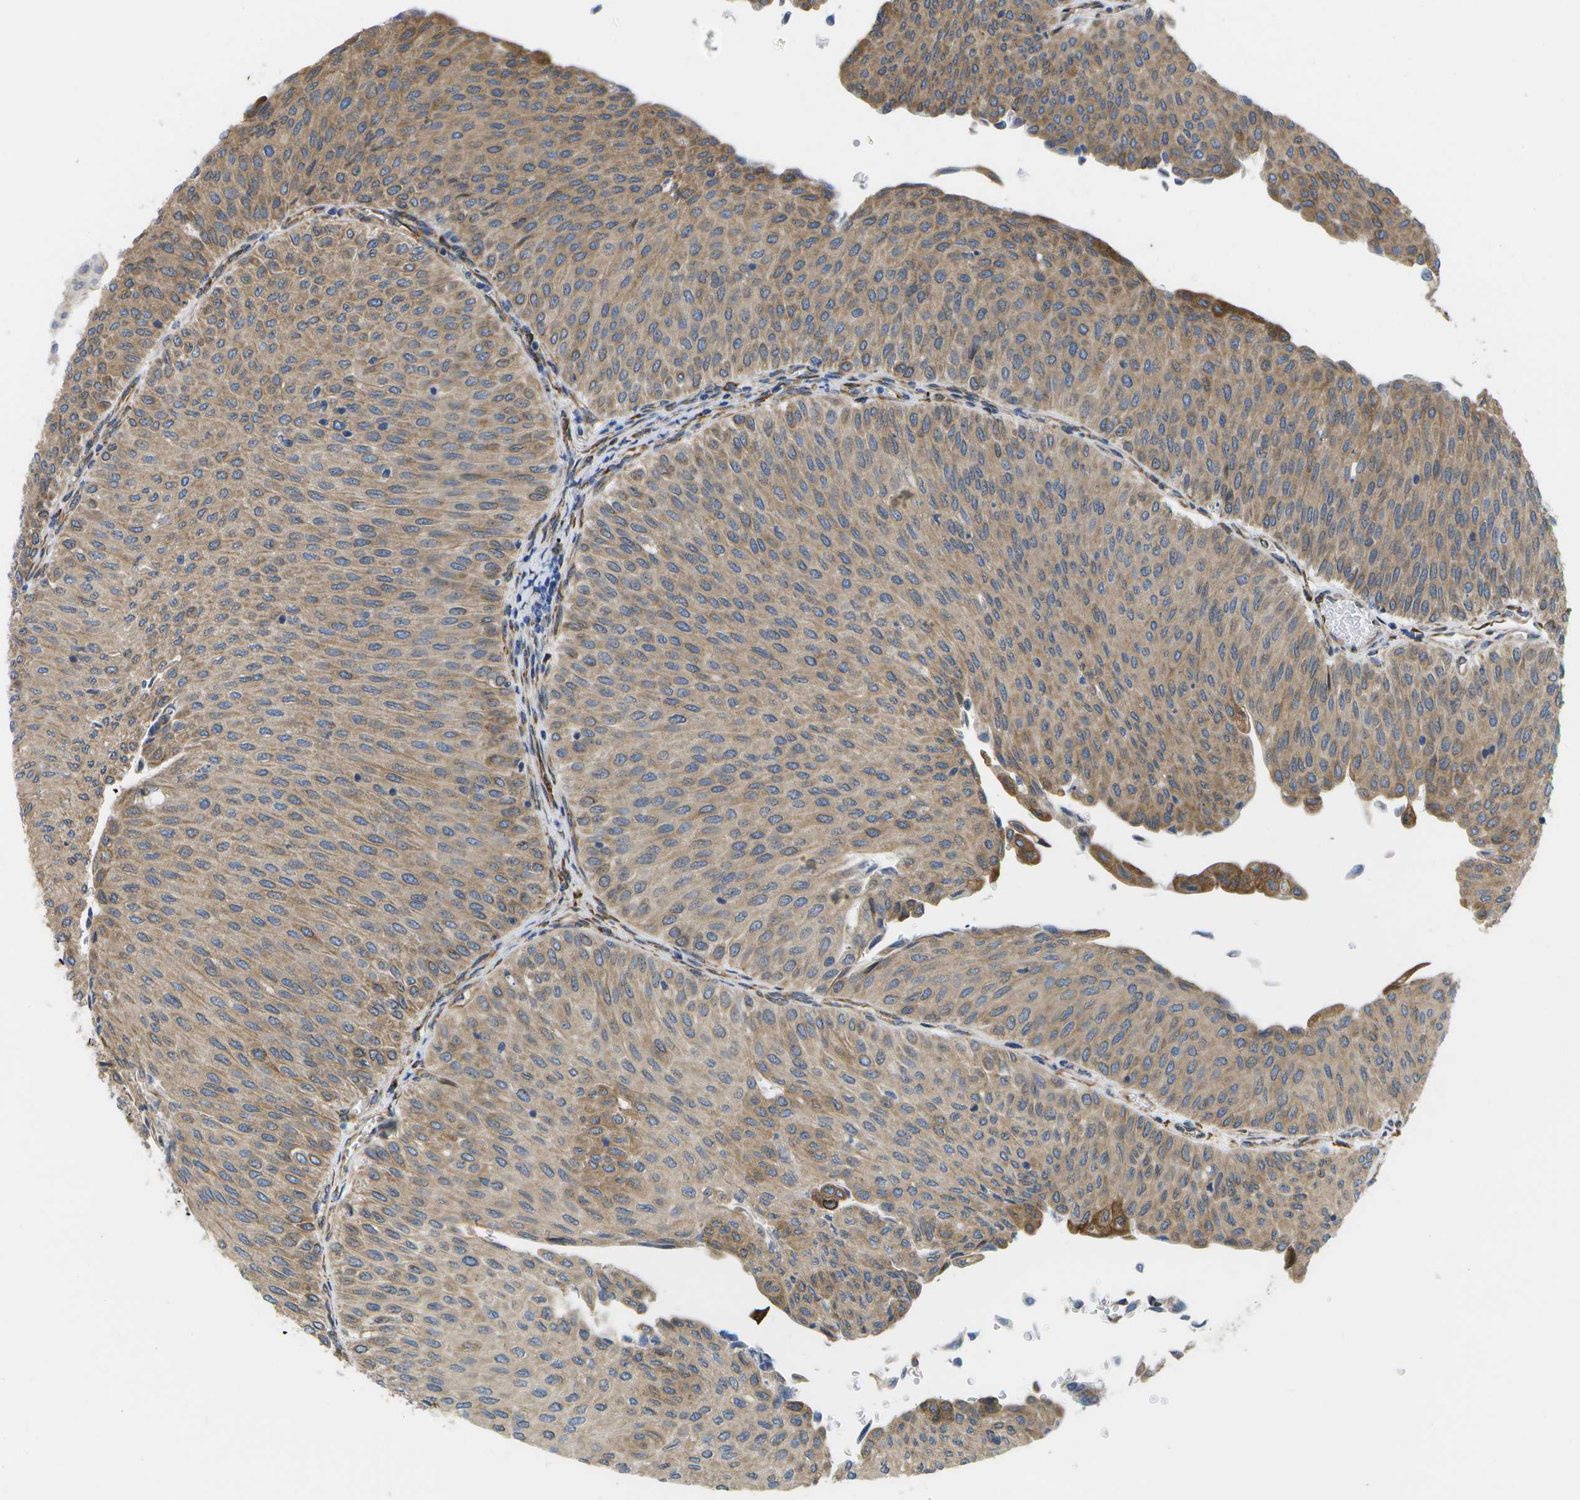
{"staining": {"intensity": "moderate", "quantity": ">75%", "location": "cytoplasmic/membranous"}, "tissue": "urothelial cancer", "cell_type": "Tumor cells", "image_type": "cancer", "snomed": [{"axis": "morphology", "description": "Urothelial carcinoma, Low grade"}, {"axis": "topography", "description": "Urinary bladder"}], "caption": "DAB (3,3'-diaminobenzidine) immunohistochemical staining of urothelial carcinoma (low-grade) demonstrates moderate cytoplasmic/membranous protein positivity in about >75% of tumor cells.", "gene": "ZDHHC17", "patient": {"sex": "male", "age": 78}}